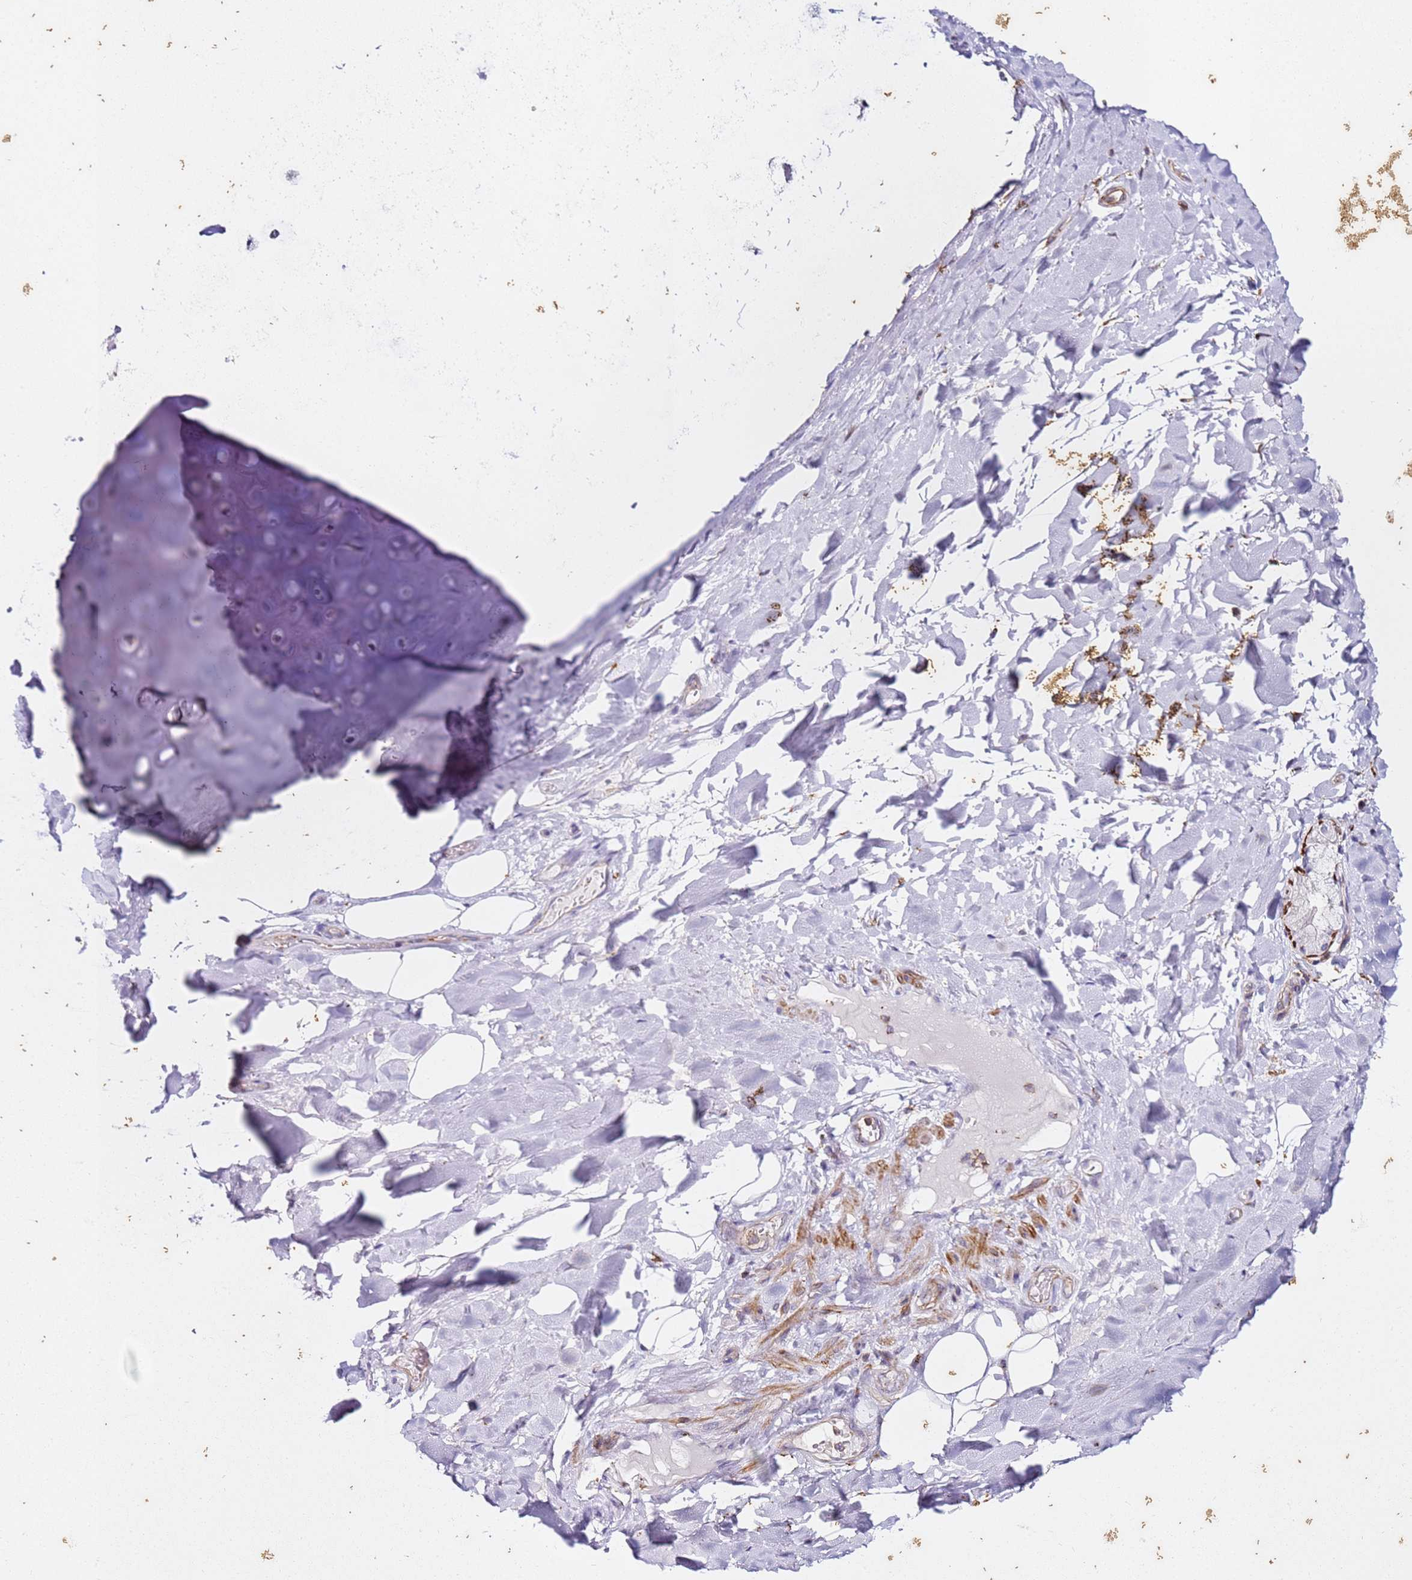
{"staining": {"intensity": "negative", "quantity": "none", "location": "none"}, "tissue": "adipose tissue", "cell_type": "Adipocytes", "image_type": "normal", "snomed": [{"axis": "morphology", "description": "Normal tissue, NOS"}, {"axis": "topography", "description": "Lymph node"}, {"axis": "topography", "description": "Cartilage tissue"}, {"axis": "topography", "description": "Bronchus"}], "caption": "IHC micrograph of unremarkable adipose tissue stained for a protein (brown), which displays no expression in adipocytes. (DAB IHC with hematoxylin counter stain).", "gene": "ZNF671", "patient": {"sex": "male", "age": 63}}